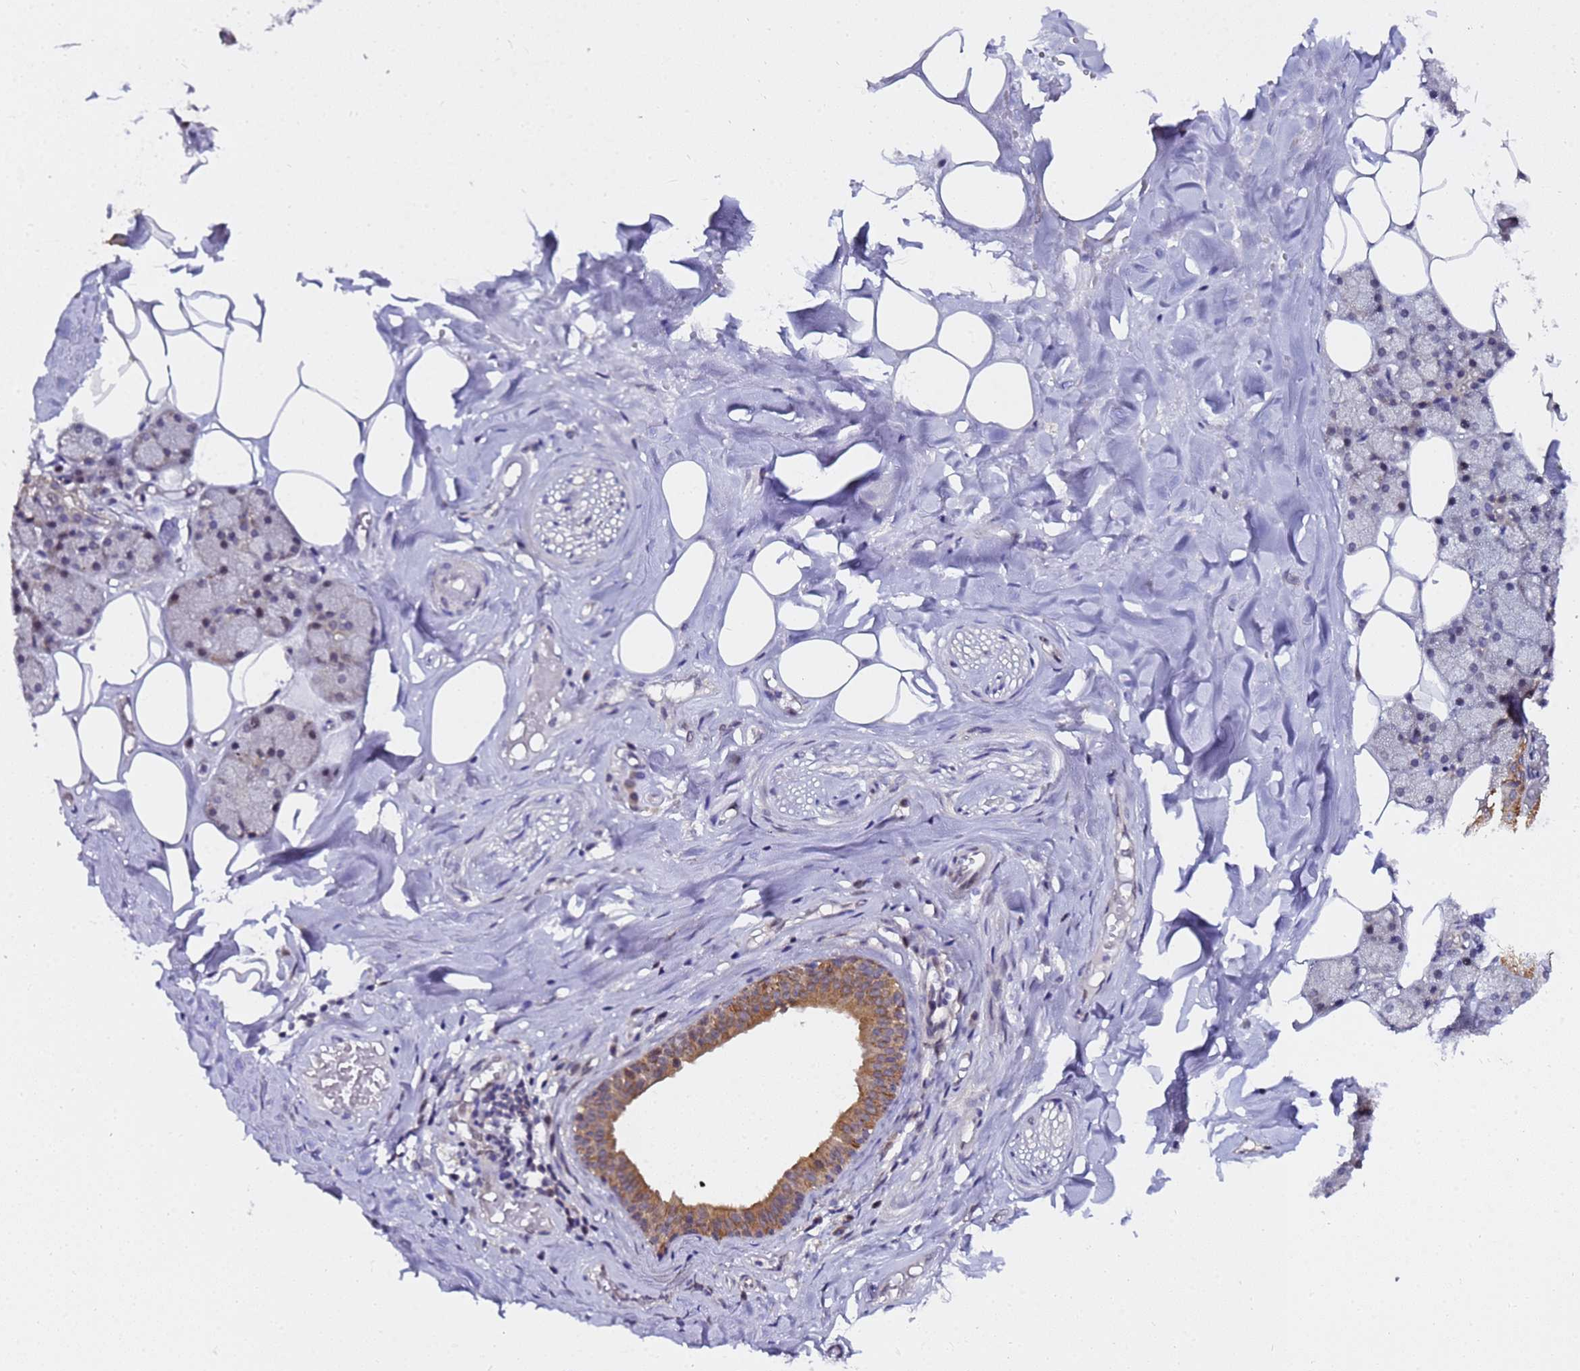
{"staining": {"intensity": "strong", "quantity": "<25%", "location": "cytoplasmic/membranous"}, "tissue": "salivary gland", "cell_type": "Glandular cells", "image_type": "normal", "snomed": [{"axis": "morphology", "description": "Normal tissue, NOS"}, {"axis": "topography", "description": "Salivary gland"}], "caption": "Immunohistochemical staining of normal human salivary gland shows strong cytoplasmic/membranous protein positivity in about <25% of glandular cells.", "gene": "ANAPC13", "patient": {"sex": "male", "age": 62}}